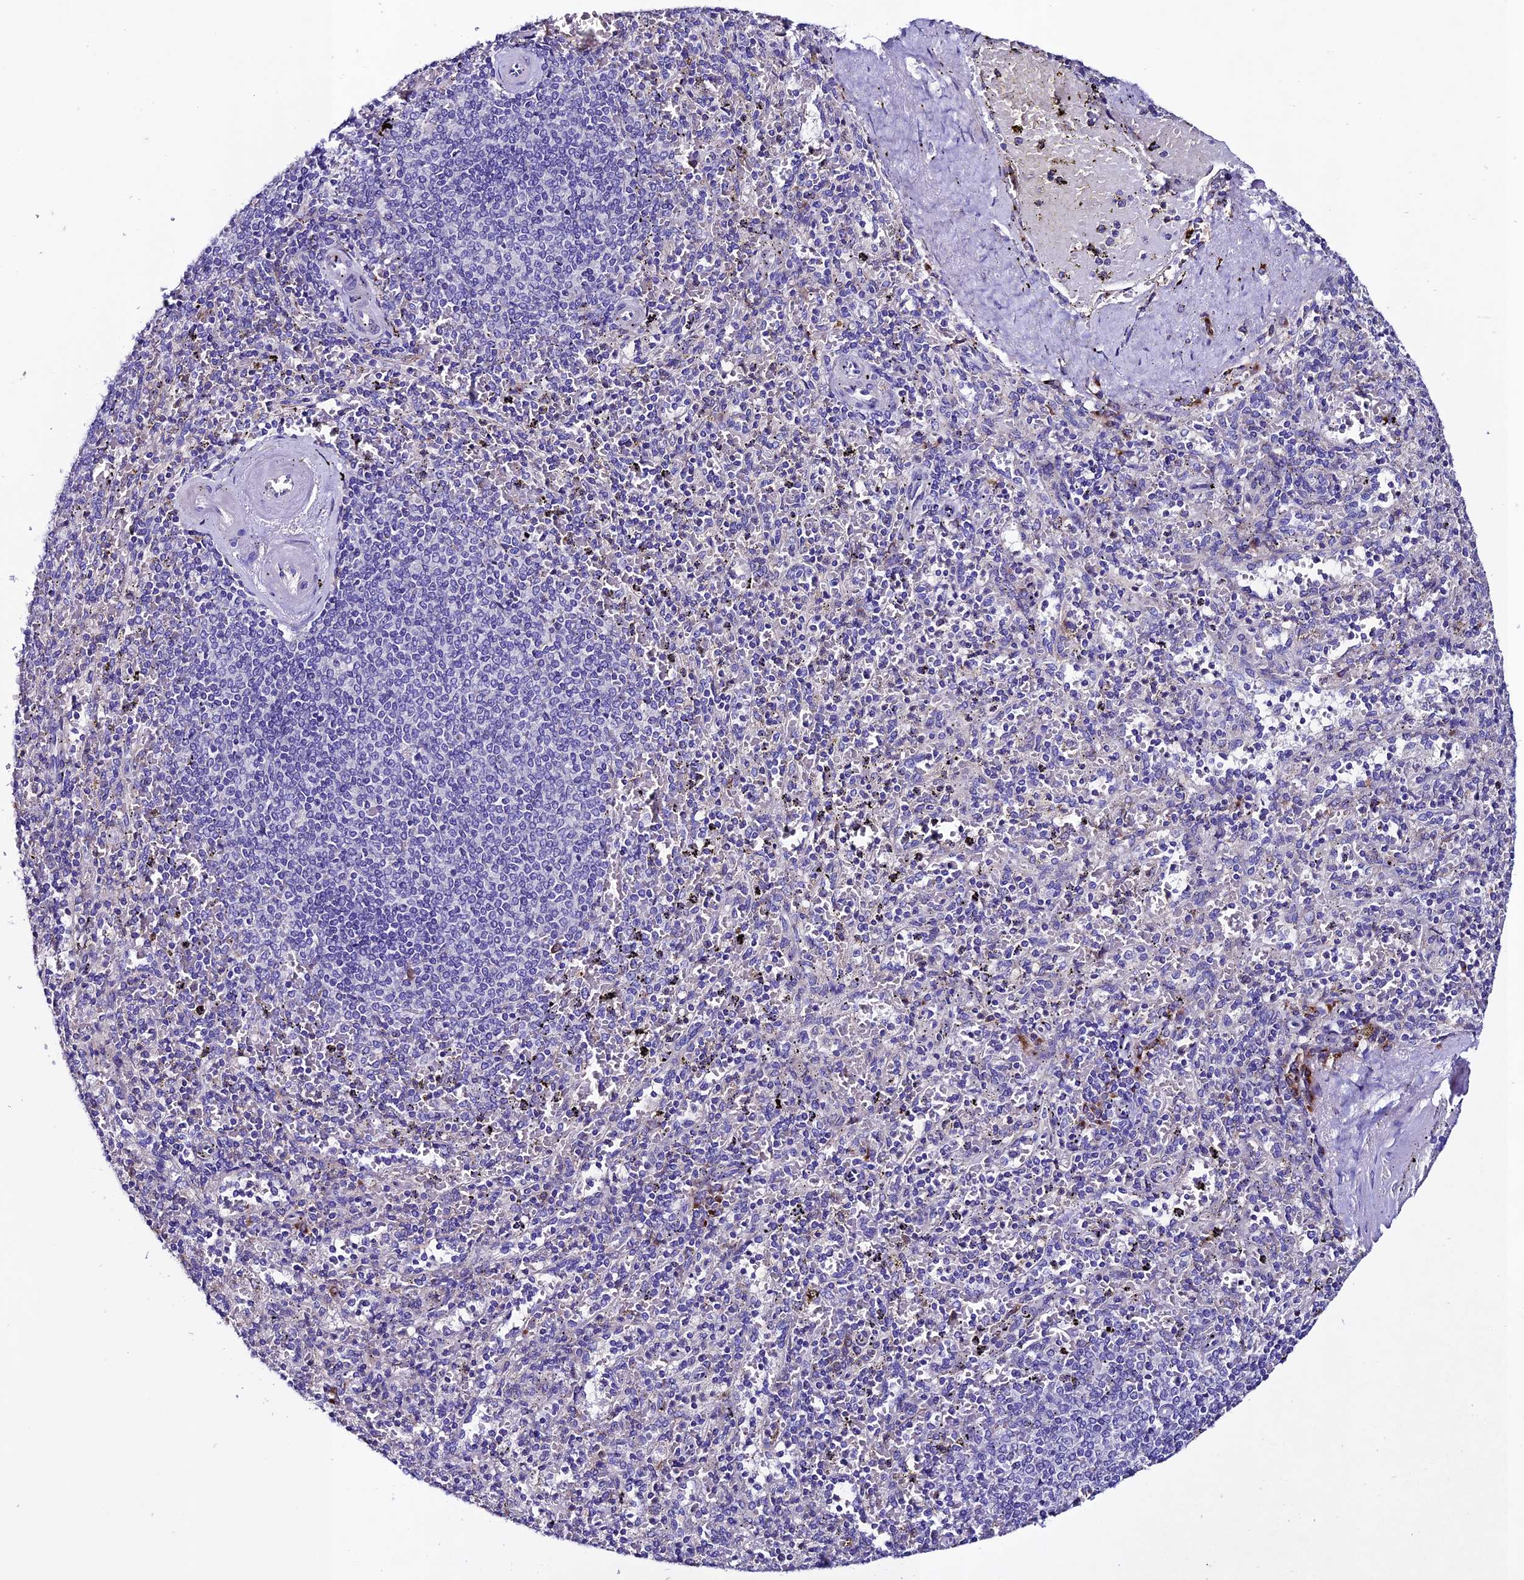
{"staining": {"intensity": "negative", "quantity": "none", "location": "none"}, "tissue": "spleen", "cell_type": "Cells in red pulp", "image_type": "normal", "snomed": [{"axis": "morphology", "description": "Normal tissue, NOS"}, {"axis": "topography", "description": "Spleen"}], "caption": "The photomicrograph exhibits no significant staining in cells in red pulp of spleen. The staining is performed using DAB brown chromogen with nuclei counter-stained in using hematoxylin.", "gene": "OR51Q1", "patient": {"sex": "male", "age": 82}}